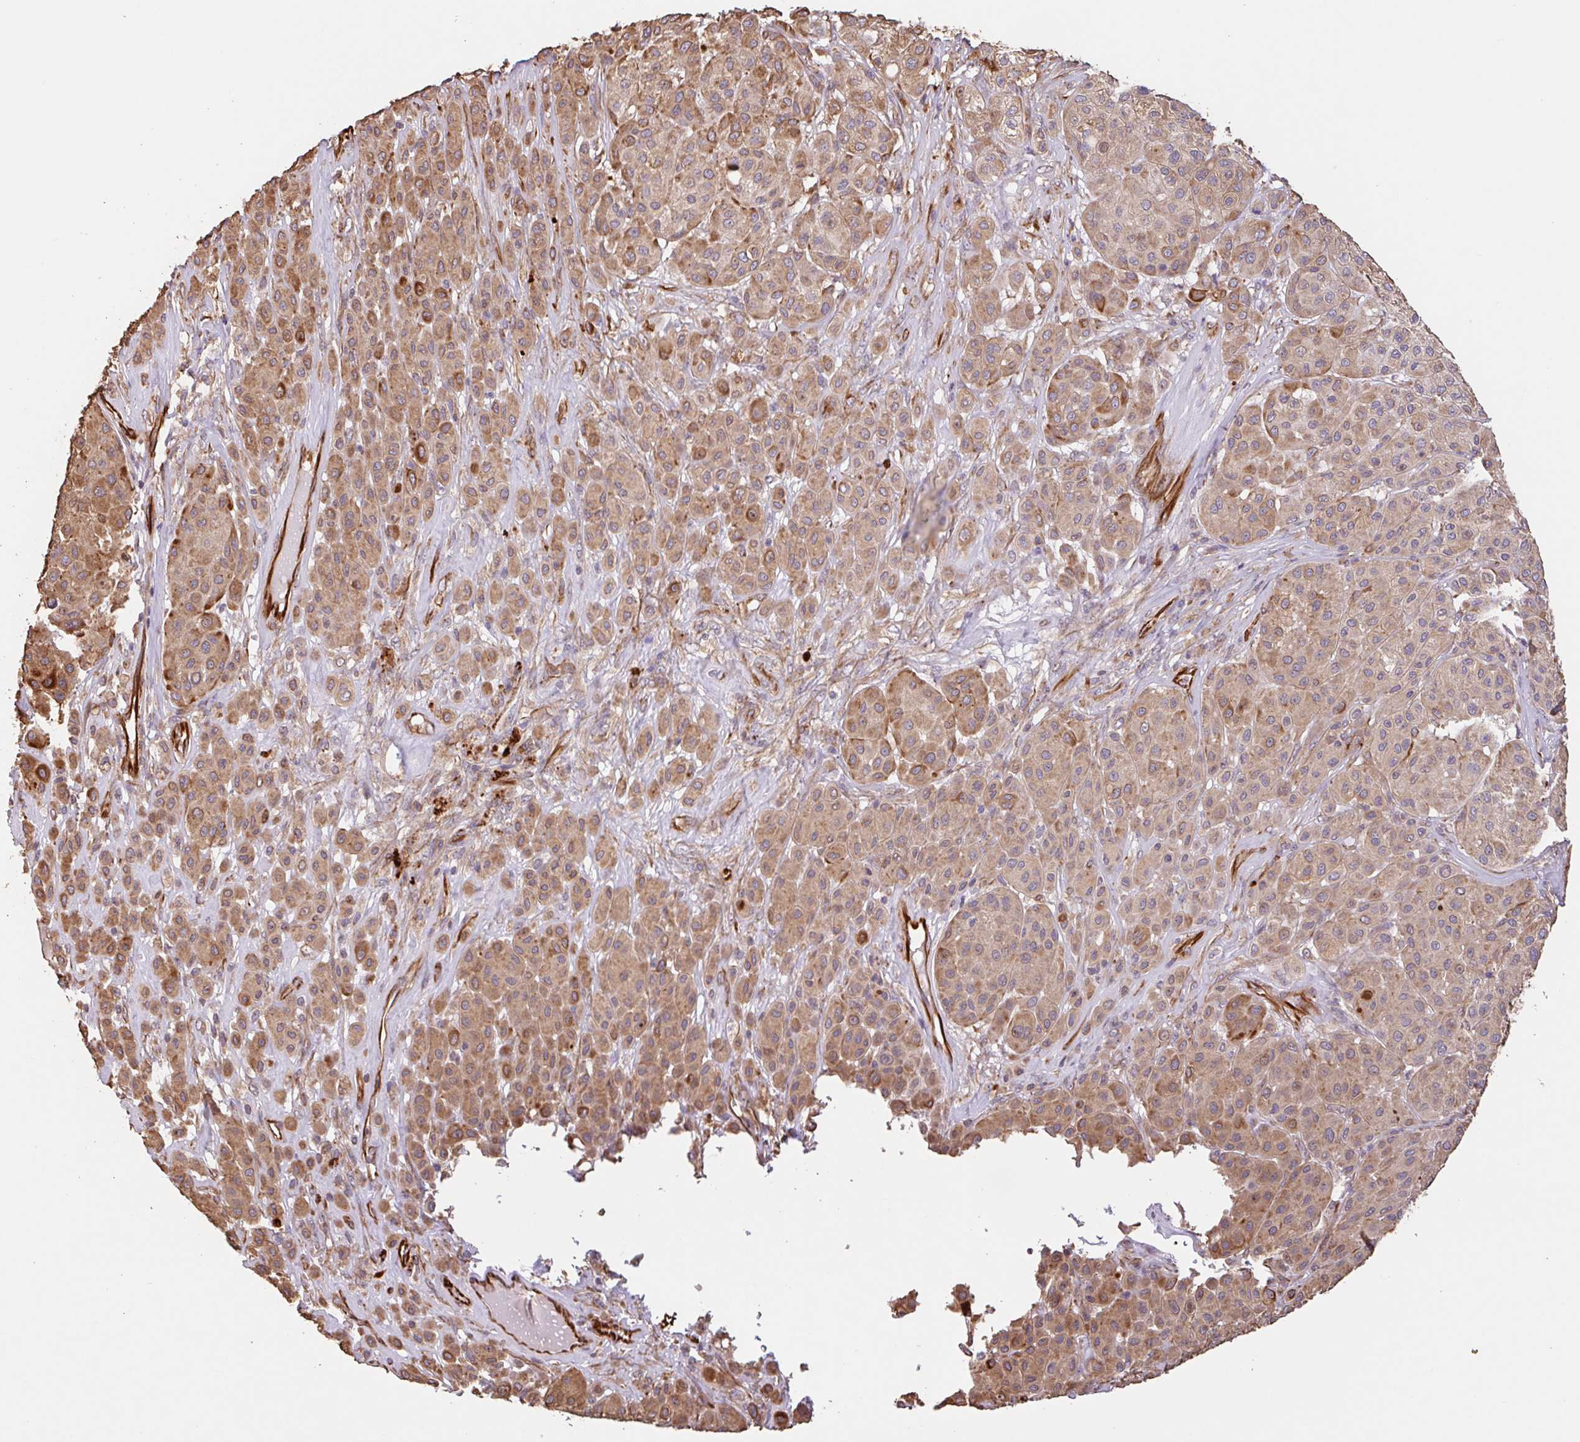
{"staining": {"intensity": "moderate", "quantity": ">75%", "location": "cytoplasmic/membranous"}, "tissue": "melanoma", "cell_type": "Tumor cells", "image_type": "cancer", "snomed": [{"axis": "morphology", "description": "Malignant melanoma, Metastatic site"}, {"axis": "topography", "description": "Smooth muscle"}], "caption": "Protein staining by IHC exhibits moderate cytoplasmic/membranous staining in about >75% of tumor cells in melanoma.", "gene": "ZNF790", "patient": {"sex": "male", "age": 41}}